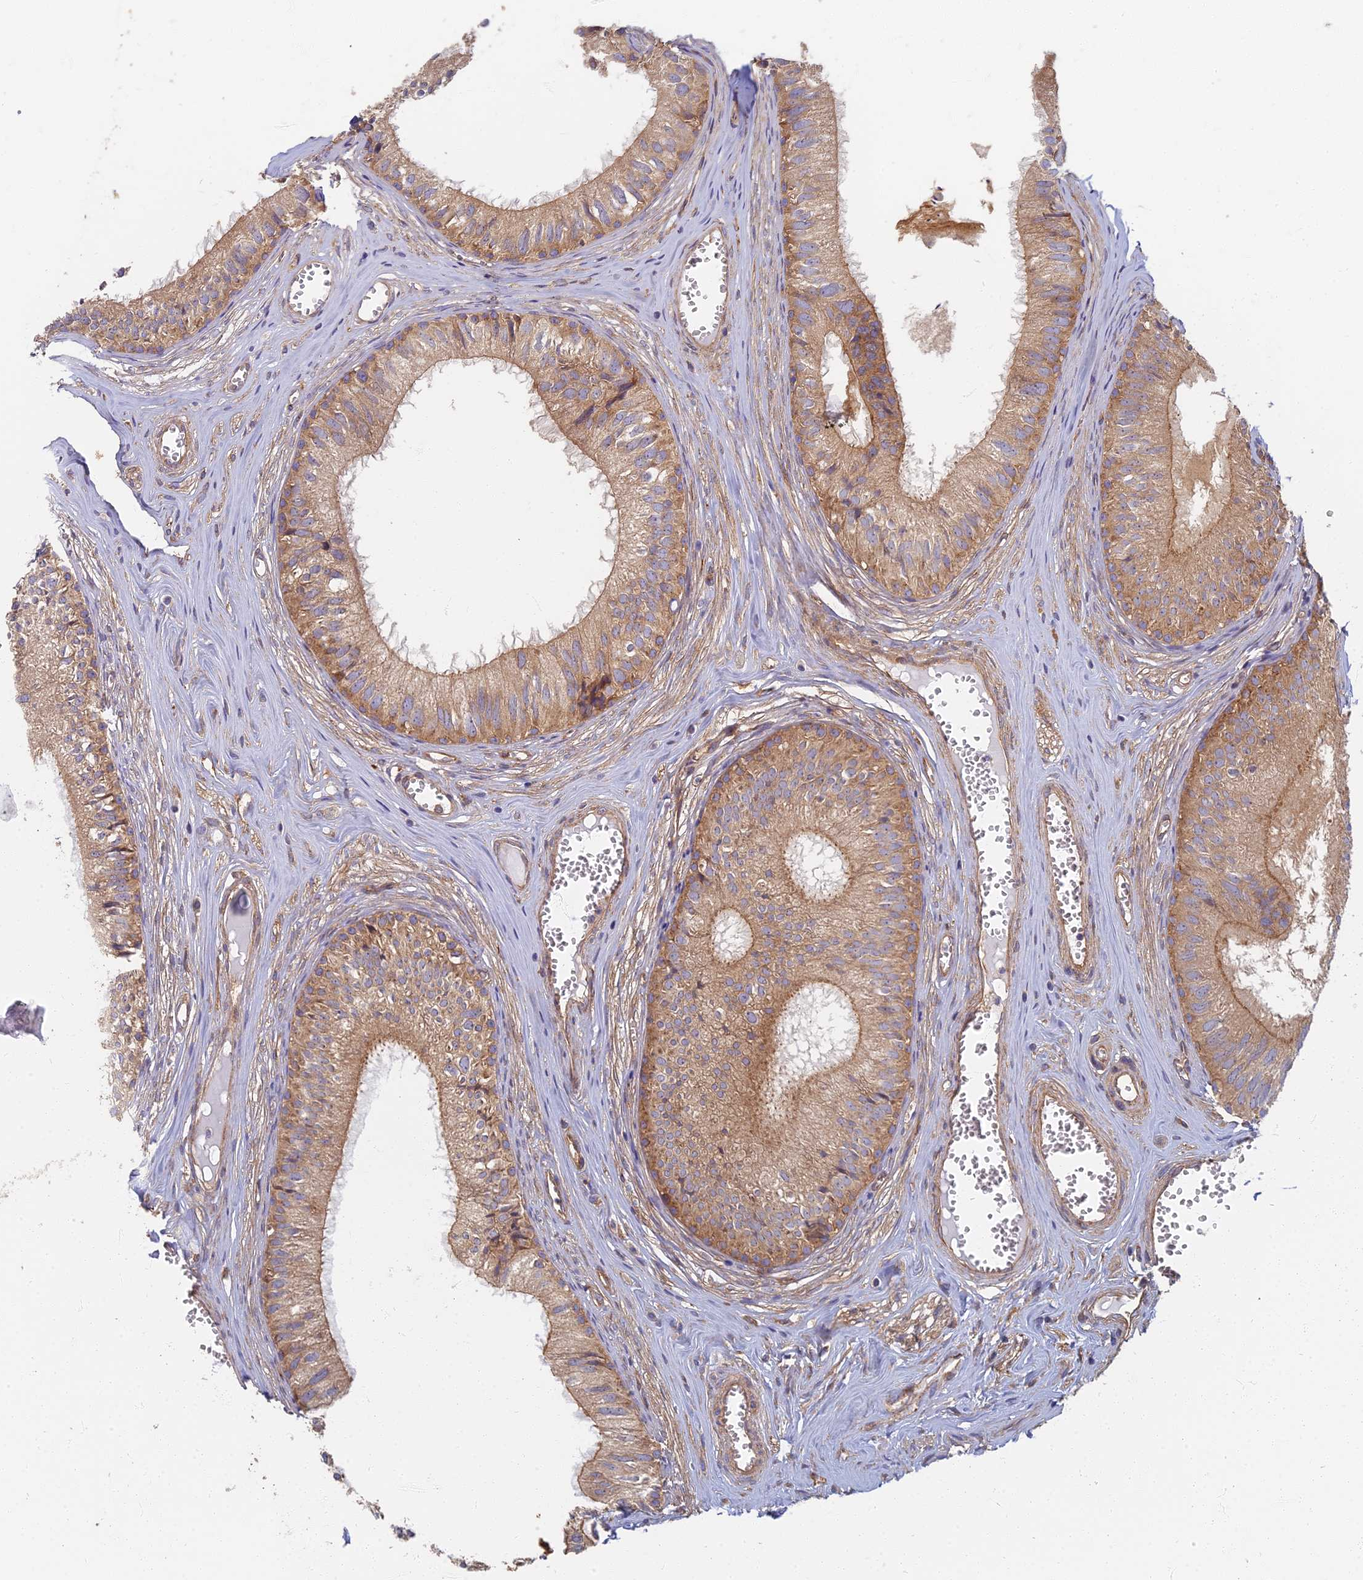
{"staining": {"intensity": "moderate", "quantity": ">75%", "location": "cytoplasmic/membranous"}, "tissue": "epididymis", "cell_type": "Glandular cells", "image_type": "normal", "snomed": [{"axis": "morphology", "description": "Normal tissue, NOS"}, {"axis": "topography", "description": "Epididymis"}], "caption": "Glandular cells demonstrate medium levels of moderate cytoplasmic/membranous expression in about >75% of cells in benign human epididymis. The protein is stained brown, and the nuclei are stained in blue (DAB (3,3'-diaminobenzidine) IHC with brightfield microscopy, high magnification).", "gene": "RBSN", "patient": {"sex": "male", "age": 36}}